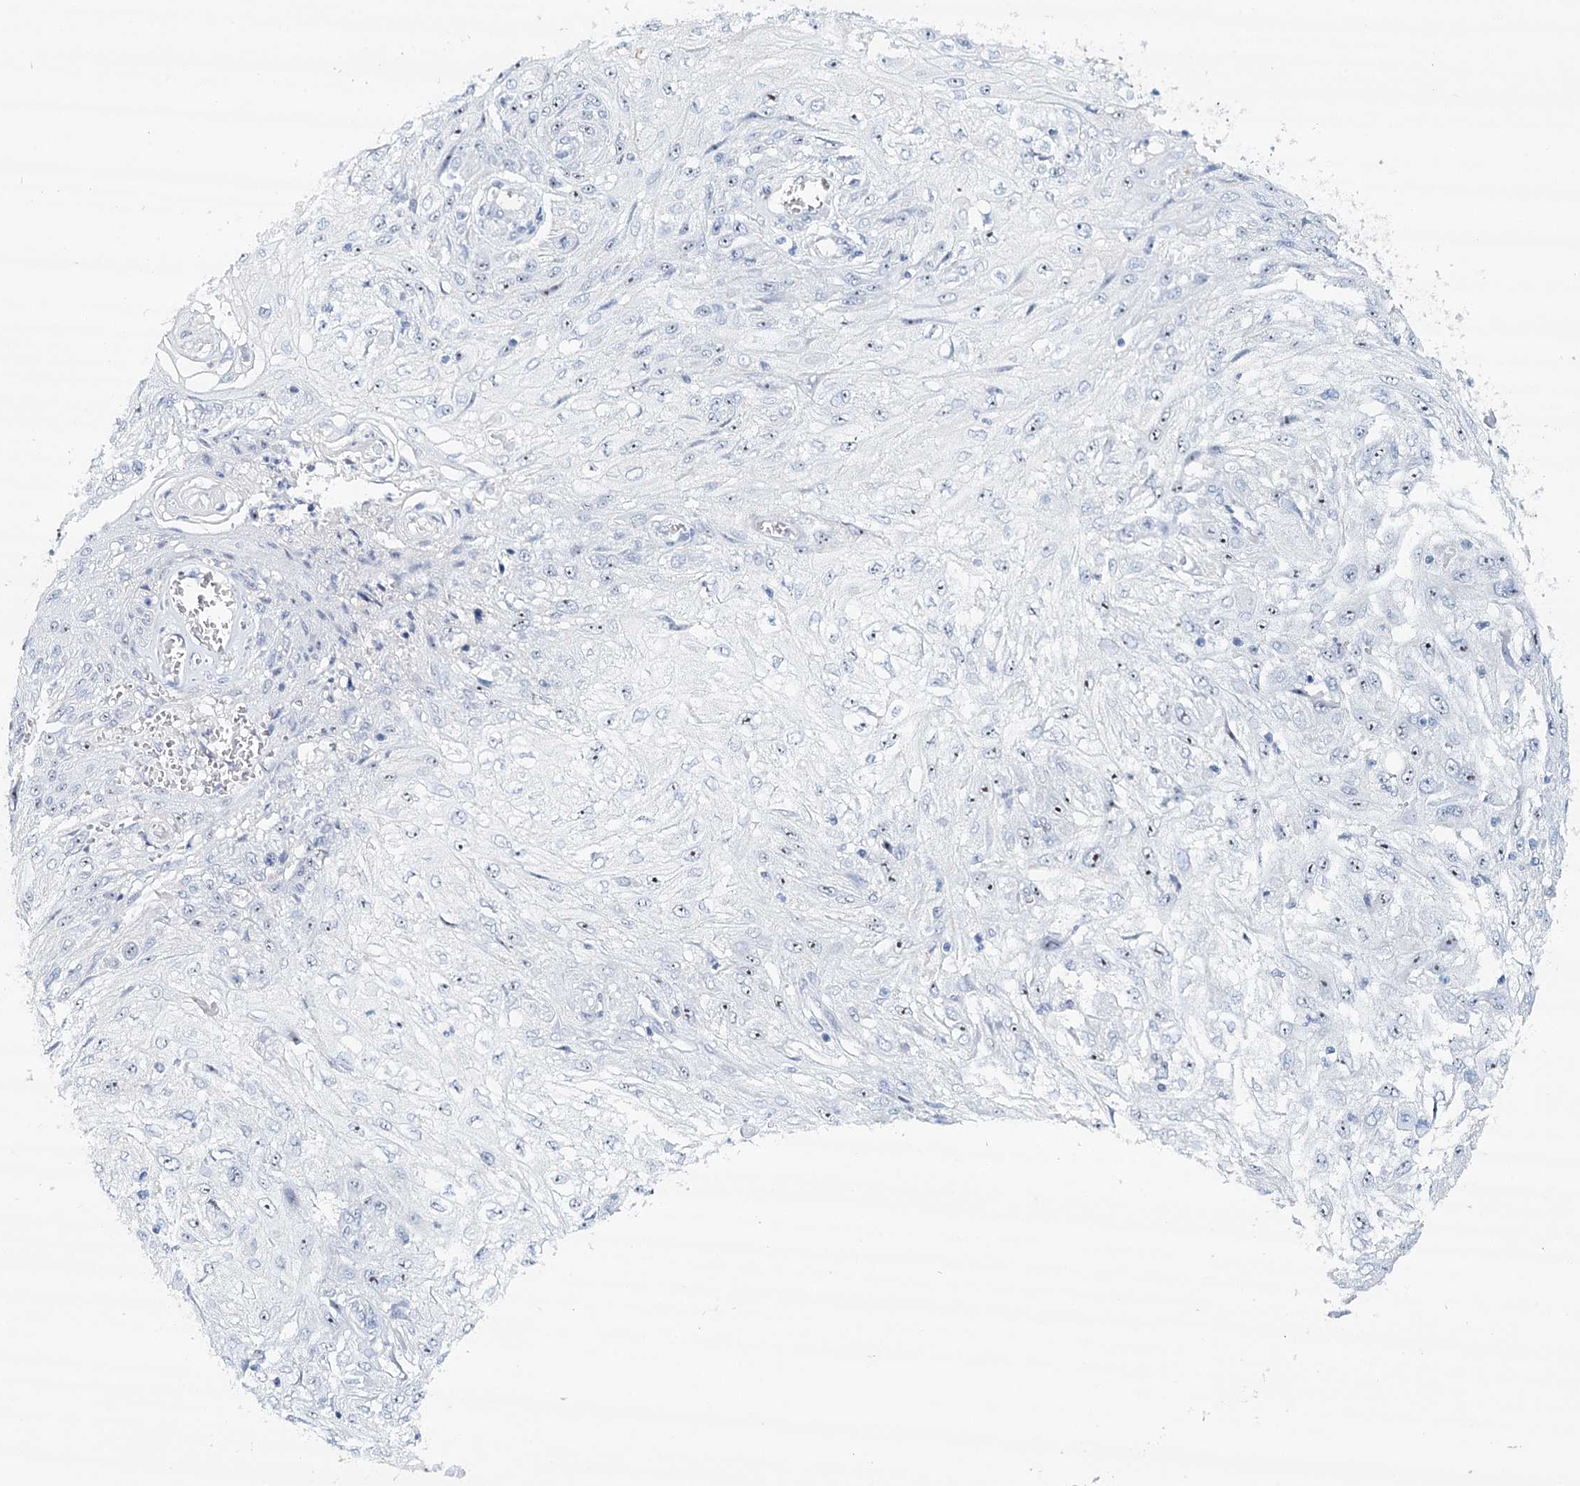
{"staining": {"intensity": "negative", "quantity": "none", "location": "none"}, "tissue": "skin cancer", "cell_type": "Tumor cells", "image_type": "cancer", "snomed": [{"axis": "morphology", "description": "Squamous cell carcinoma, NOS"}, {"axis": "topography", "description": "Skin"}], "caption": "DAB immunohistochemical staining of skin cancer (squamous cell carcinoma) exhibits no significant staining in tumor cells. (DAB (3,3'-diaminobenzidine) immunohistochemistry (IHC) visualized using brightfield microscopy, high magnification).", "gene": "RBM43", "patient": {"sex": "male", "age": 75}}